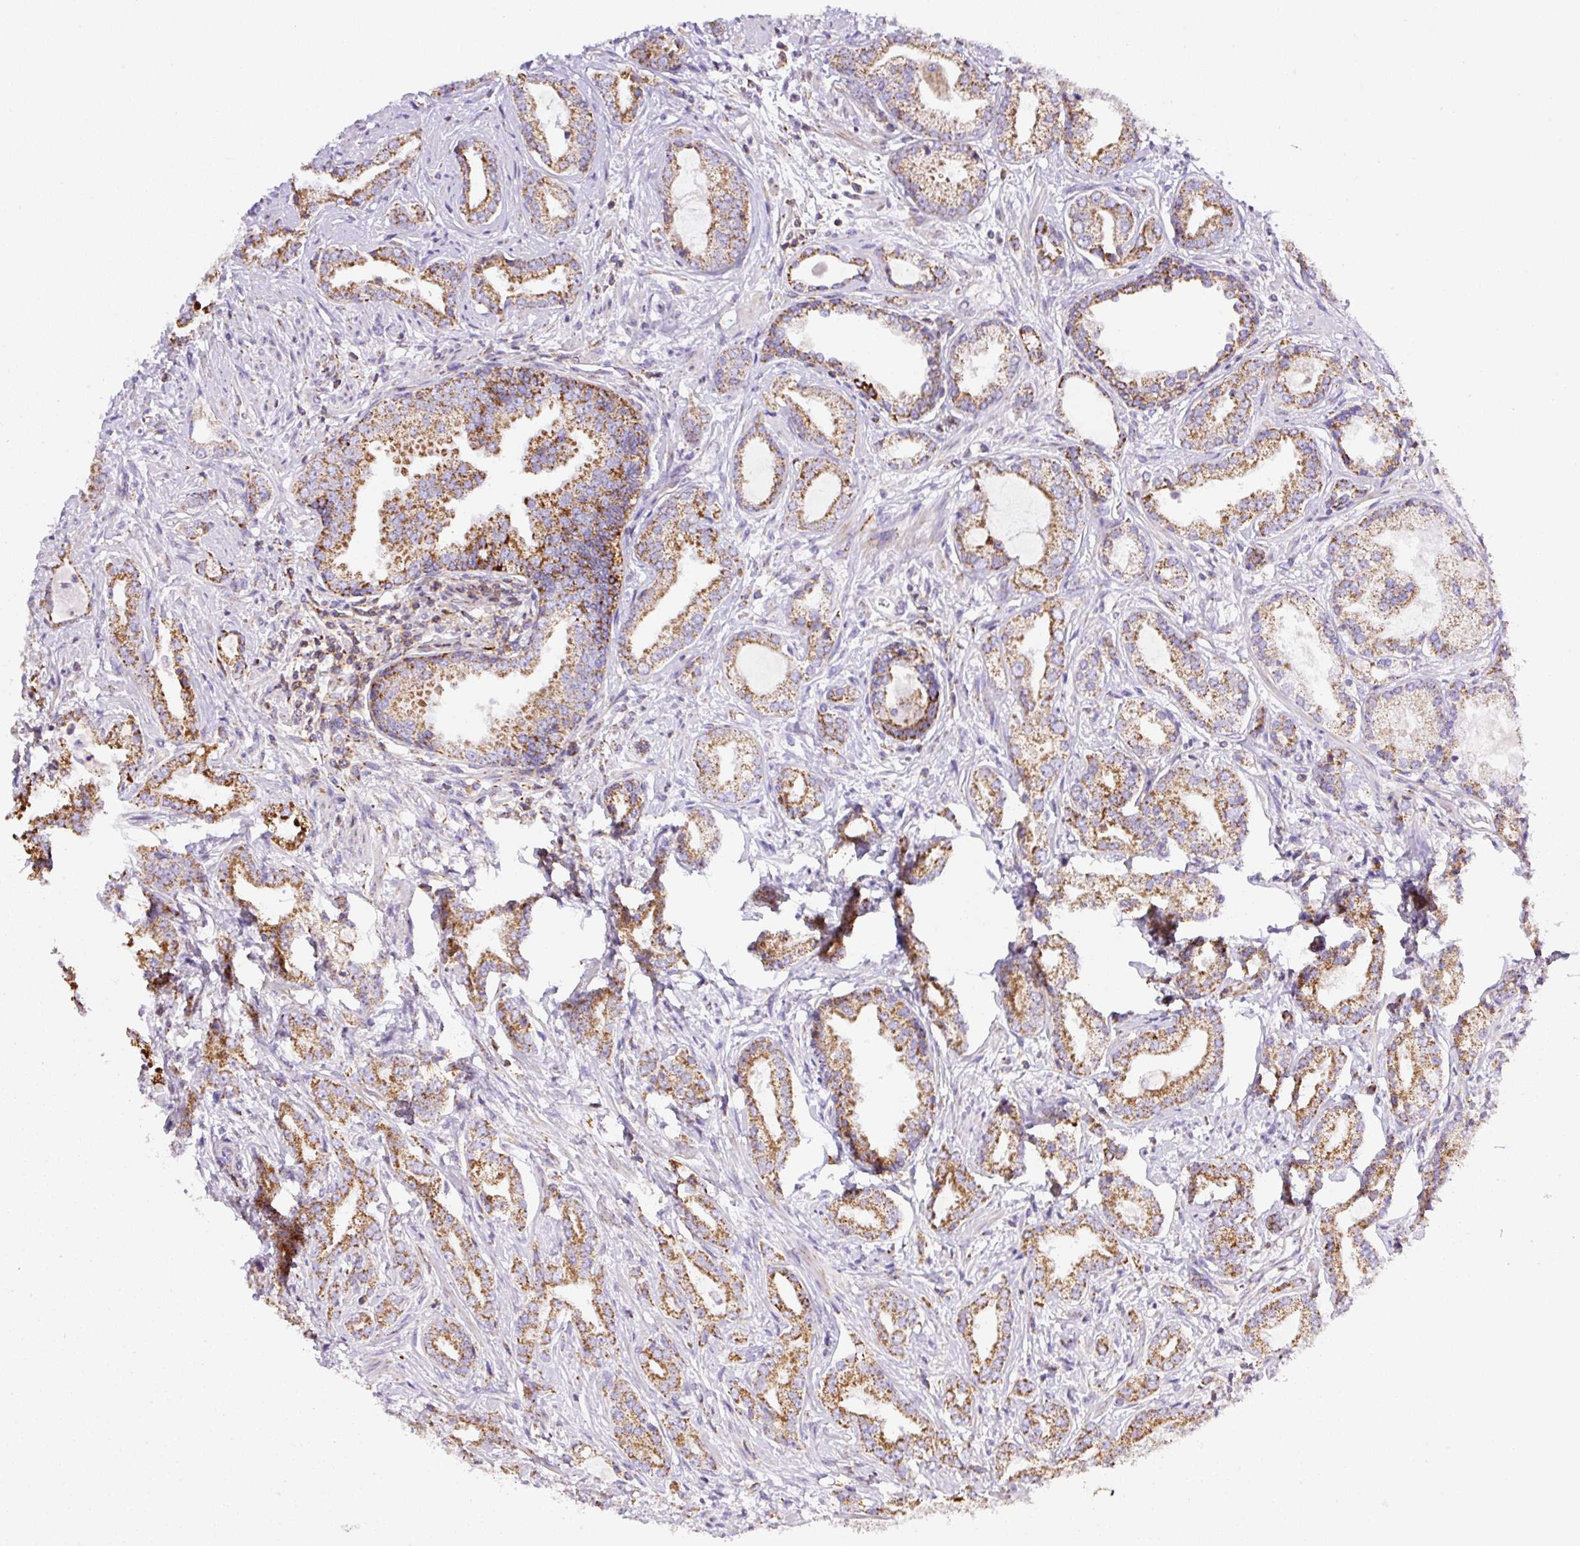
{"staining": {"intensity": "moderate", "quantity": ">75%", "location": "cytoplasmic/membranous"}, "tissue": "prostate cancer", "cell_type": "Tumor cells", "image_type": "cancer", "snomed": [{"axis": "morphology", "description": "Adenocarcinoma, Medium grade"}, {"axis": "topography", "description": "Prostate"}], "caption": "An IHC histopathology image of tumor tissue is shown. Protein staining in brown shows moderate cytoplasmic/membranous positivity in prostate cancer (medium-grade adenocarcinoma) within tumor cells.", "gene": "NF1", "patient": {"sex": "male", "age": 57}}